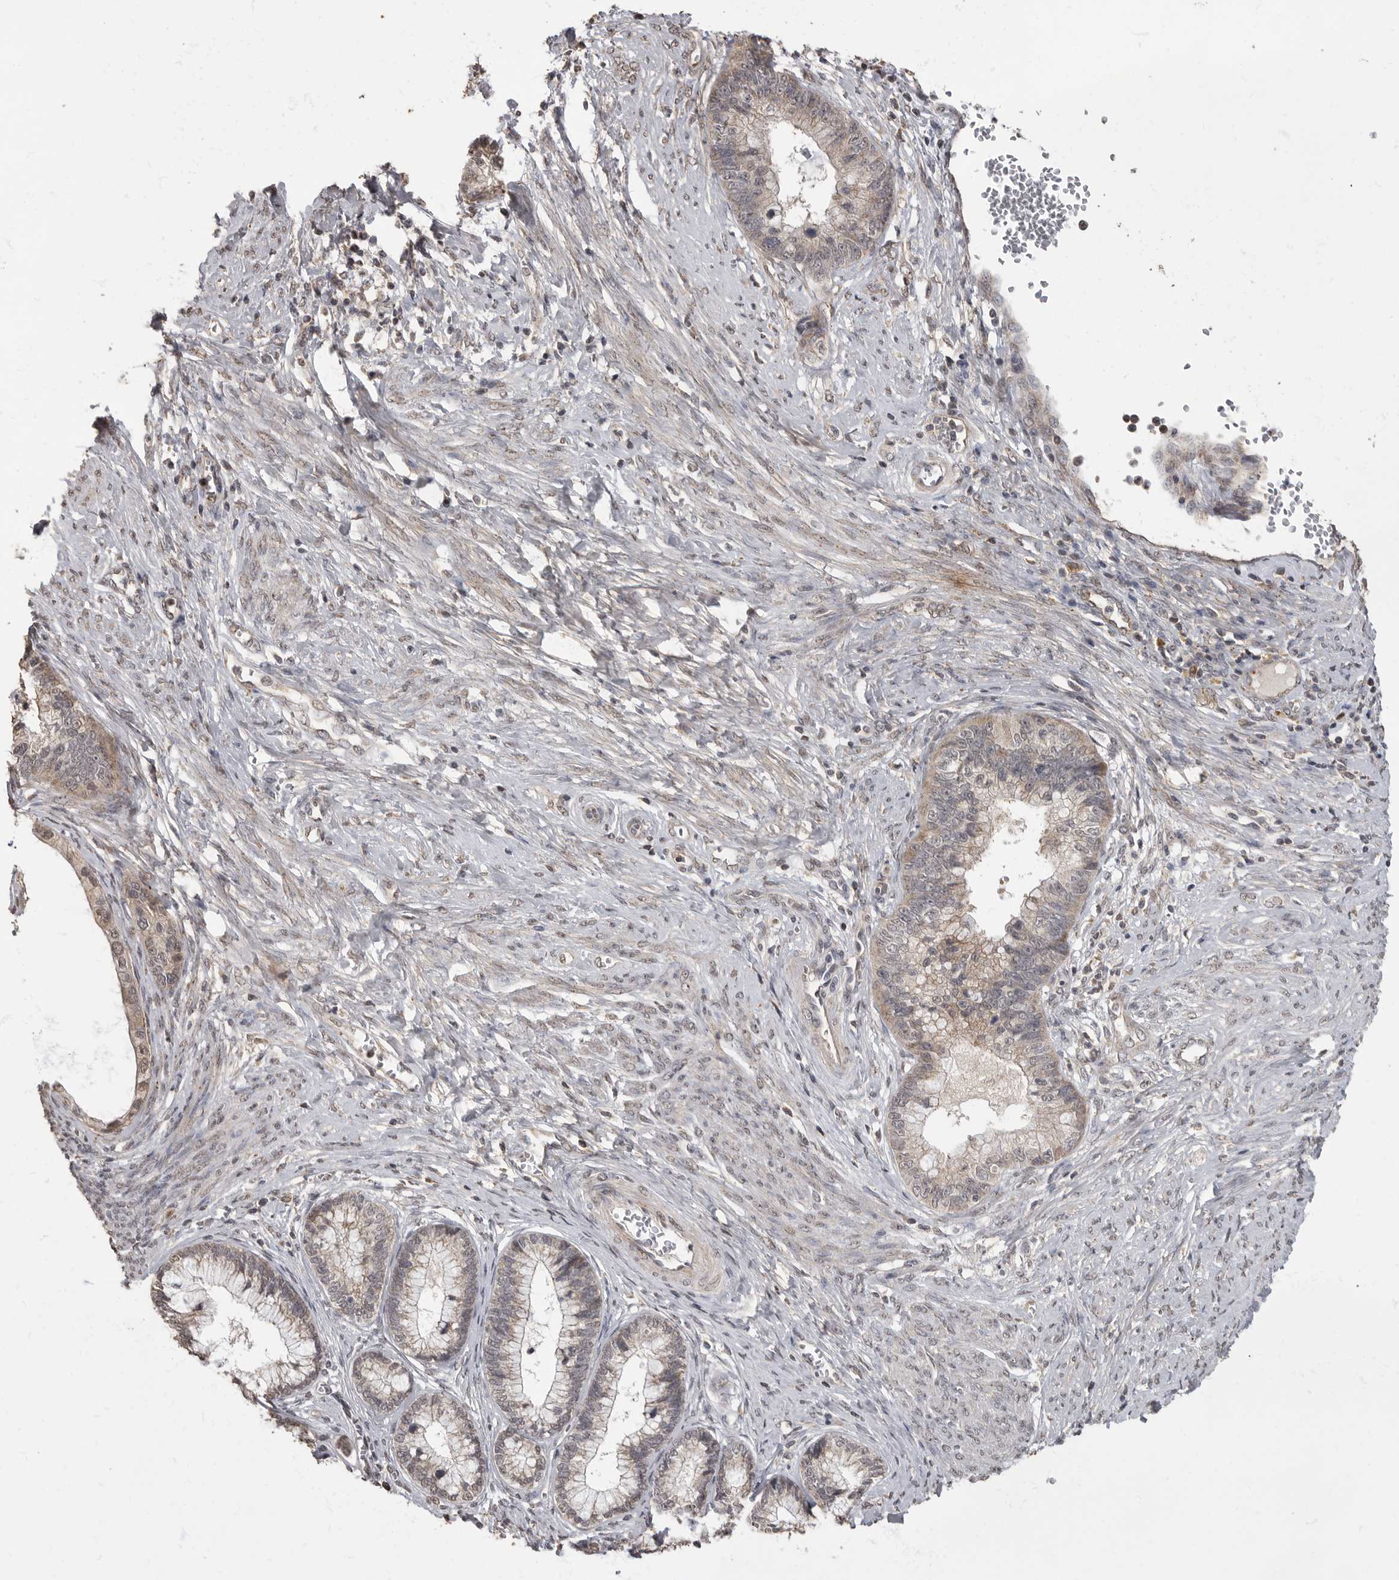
{"staining": {"intensity": "weak", "quantity": "25%-75%", "location": "cytoplasmic/membranous"}, "tissue": "cervical cancer", "cell_type": "Tumor cells", "image_type": "cancer", "snomed": [{"axis": "morphology", "description": "Adenocarcinoma, NOS"}, {"axis": "topography", "description": "Cervix"}], "caption": "A high-resolution image shows immunohistochemistry staining of cervical adenocarcinoma, which shows weak cytoplasmic/membranous positivity in about 25%-75% of tumor cells.", "gene": "MAFG", "patient": {"sex": "female", "age": 44}}